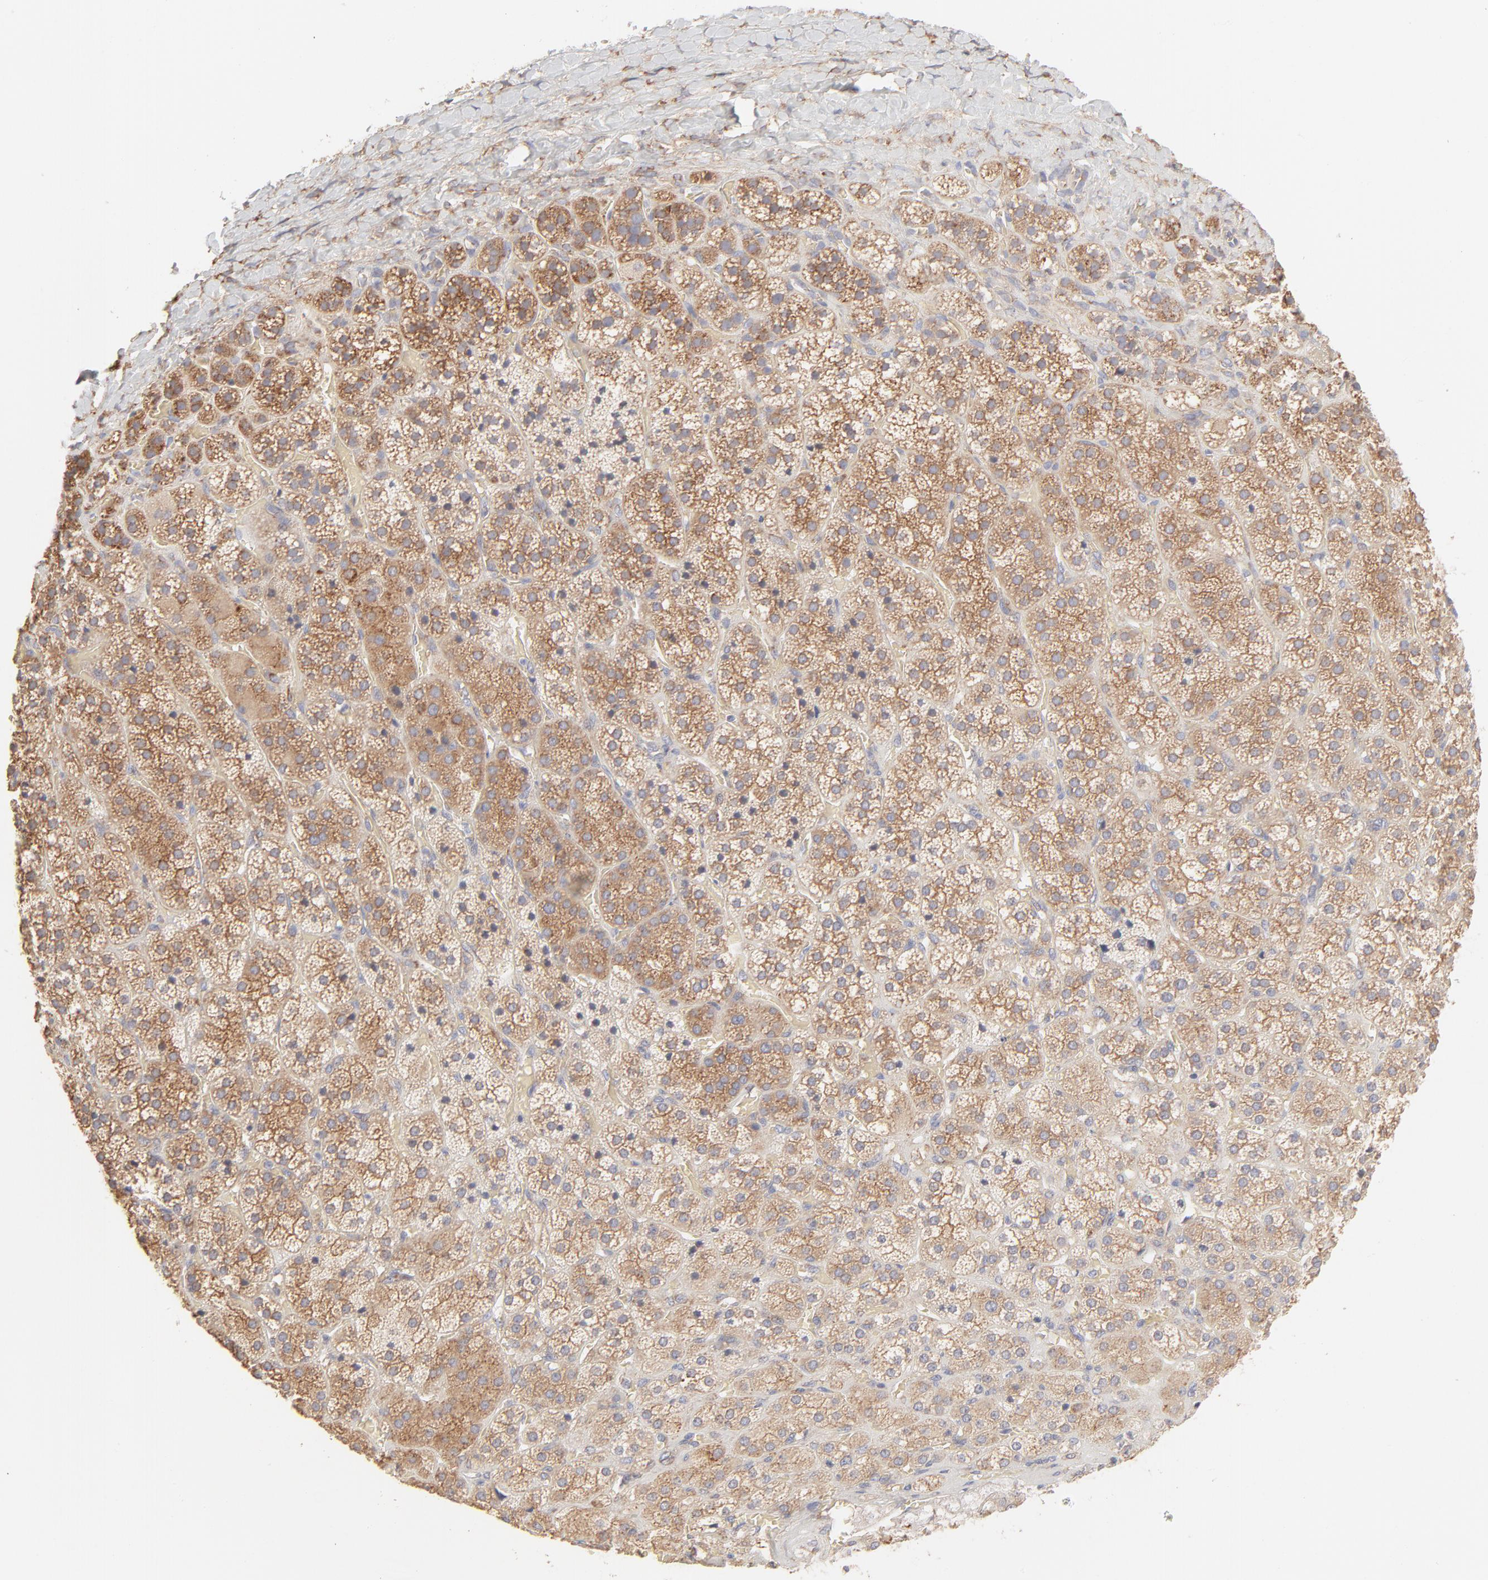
{"staining": {"intensity": "strong", "quantity": ">75%", "location": "cytoplasmic/membranous"}, "tissue": "adrenal gland", "cell_type": "Glandular cells", "image_type": "normal", "snomed": [{"axis": "morphology", "description": "Normal tissue, NOS"}, {"axis": "topography", "description": "Adrenal gland"}], "caption": "Protein staining of unremarkable adrenal gland displays strong cytoplasmic/membranous expression in approximately >75% of glandular cells. The staining was performed using DAB (3,3'-diaminobenzidine) to visualize the protein expression in brown, while the nuclei were stained in blue with hematoxylin (Magnification: 20x).", "gene": "RPS21", "patient": {"sex": "female", "age": 71}}